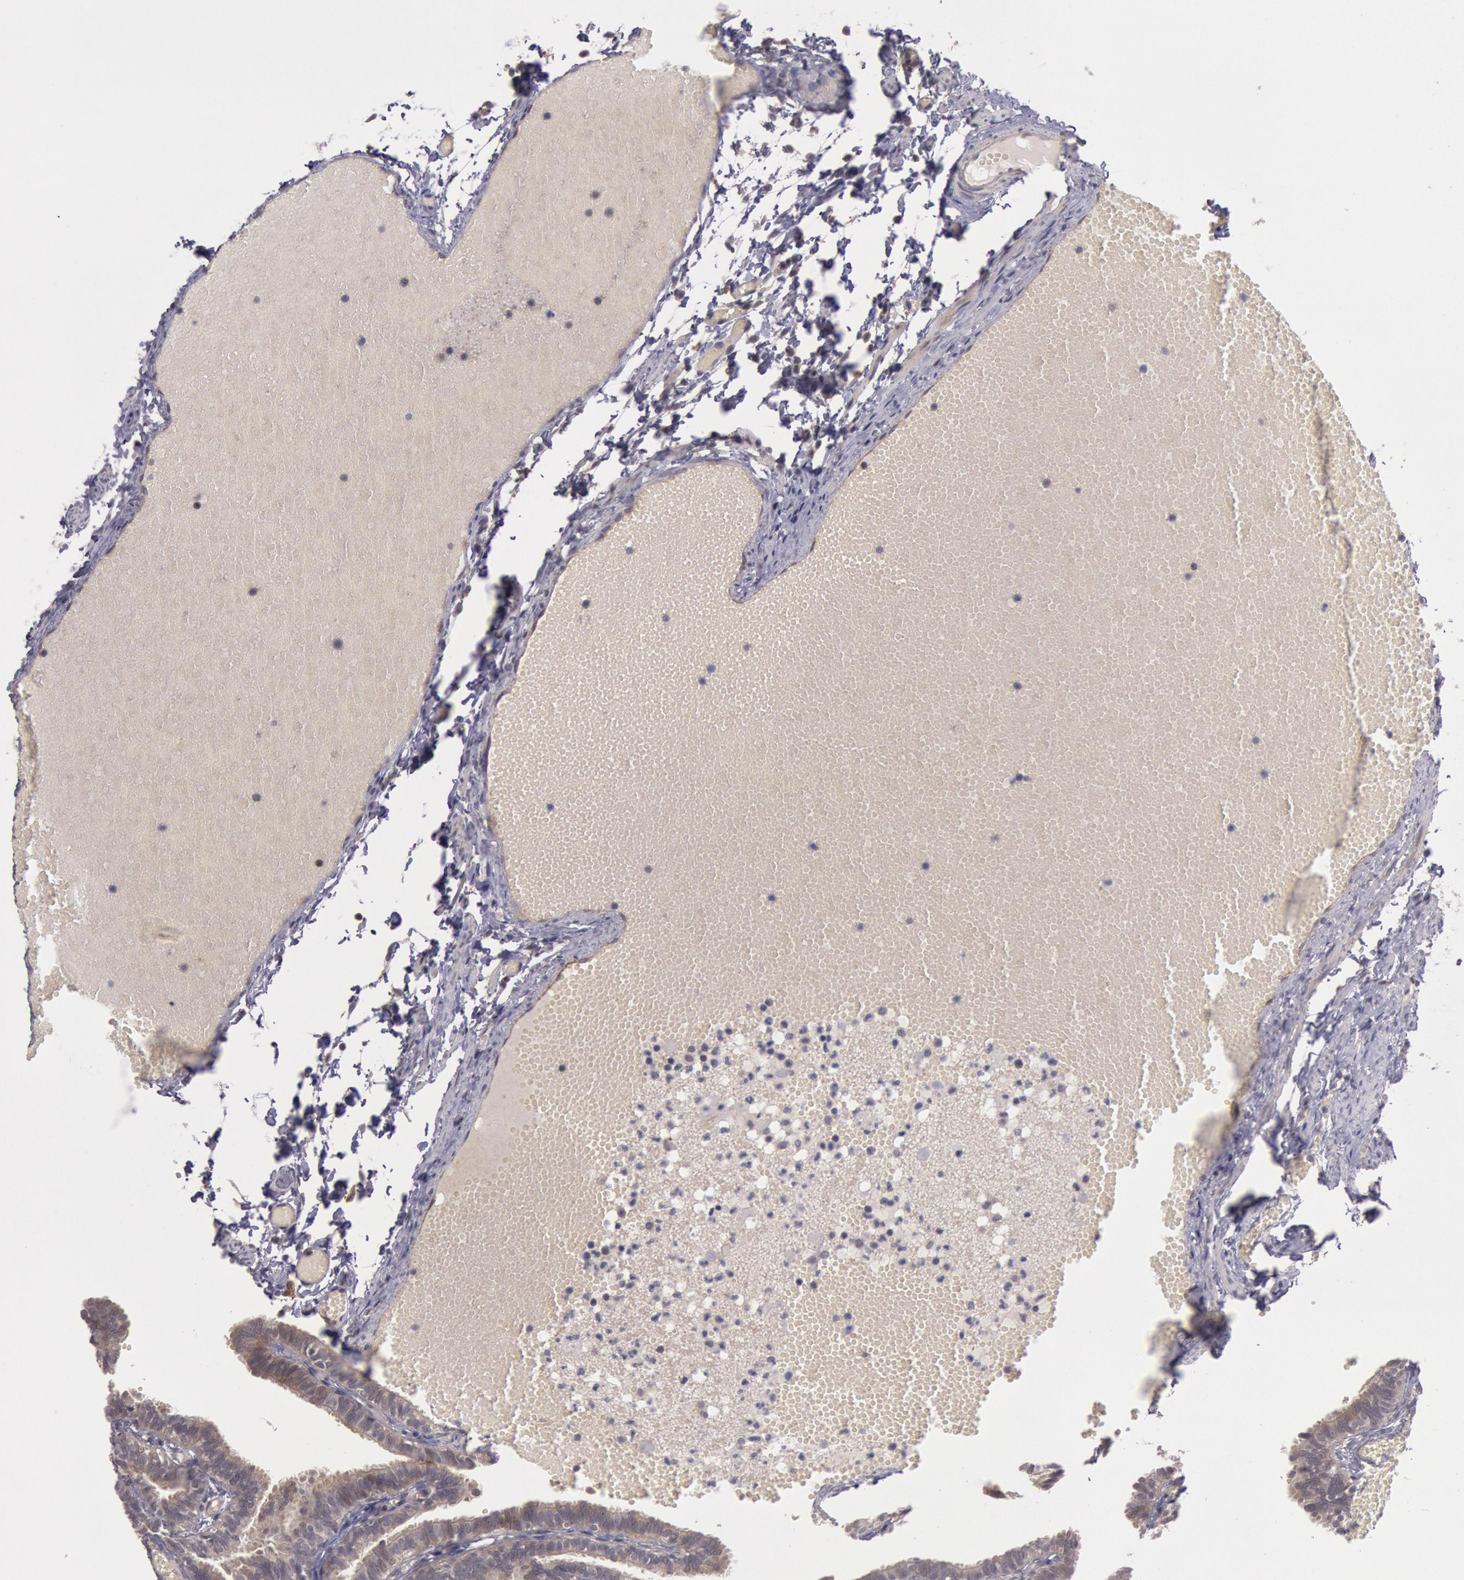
{"staining": {"intensity": "weak", "quantity": ">75%", "location": "cytoplasmic/membranous"}, "tissue": "fallopian tube", "cell_type": "Glandular cells", "image_type": "normal", "snomed": [{"axis": "morphology", "description": "Normal tissue, NOS"}, {"axis": "topography", "description": "Fallopian tube"}], "caption": "Brown immunohistochemical staining in normal fallopian tube reveals weak cytoplasmic/membranous positivity in about >75% of glandular cells.", "gene": "TRIB2", "patient": {"sex": "female", "age": 29}}